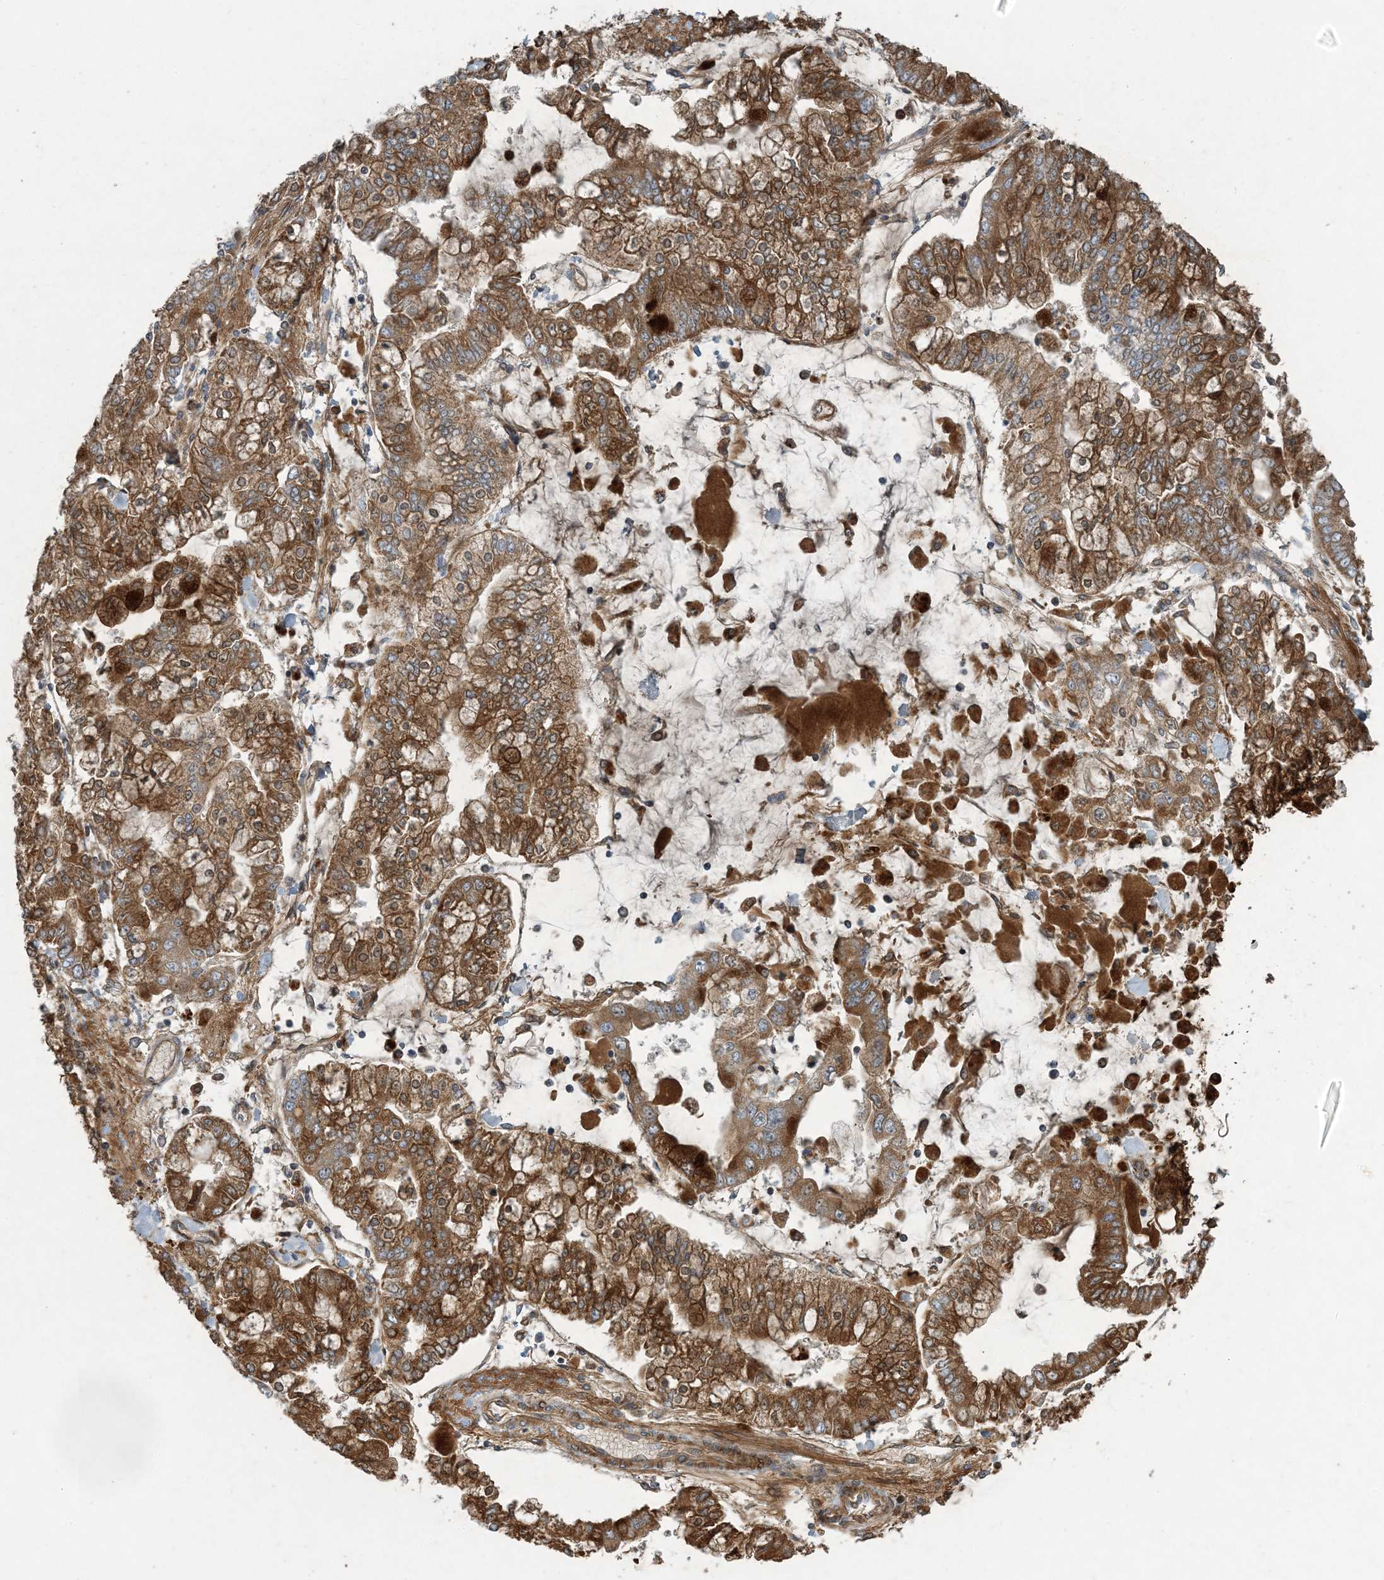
{"staining": {"intensity": "strong", "quantity": ">75%", "location": "cytoplasmic/membranous"}, "tissue": "stomach cancer", "cell_type": "Tumor cells", "image_type": "cancer", "snomed": [{"axis": "morphology", "description": "Normal tissue, NOS"}, {"axis": "morphology", "description": "Adenocarcinoma, NOS"}, {"axis": "topography", "description": "Stomach, upper"}, {"axis": "topography", "description": "Stomach"}], "caption": "Immunohistochemical staining of human stomach cancer displays high levels of strong cytoplasmic/membranous staining in about >75% of tumor cells. The protein of interest is stained brown, and the nuclei are stained in blue (DAB IHC with brightfield microscopy, high magnification).", "gene": "LTN1", "patient": {"sex": "male", "age": 76}}